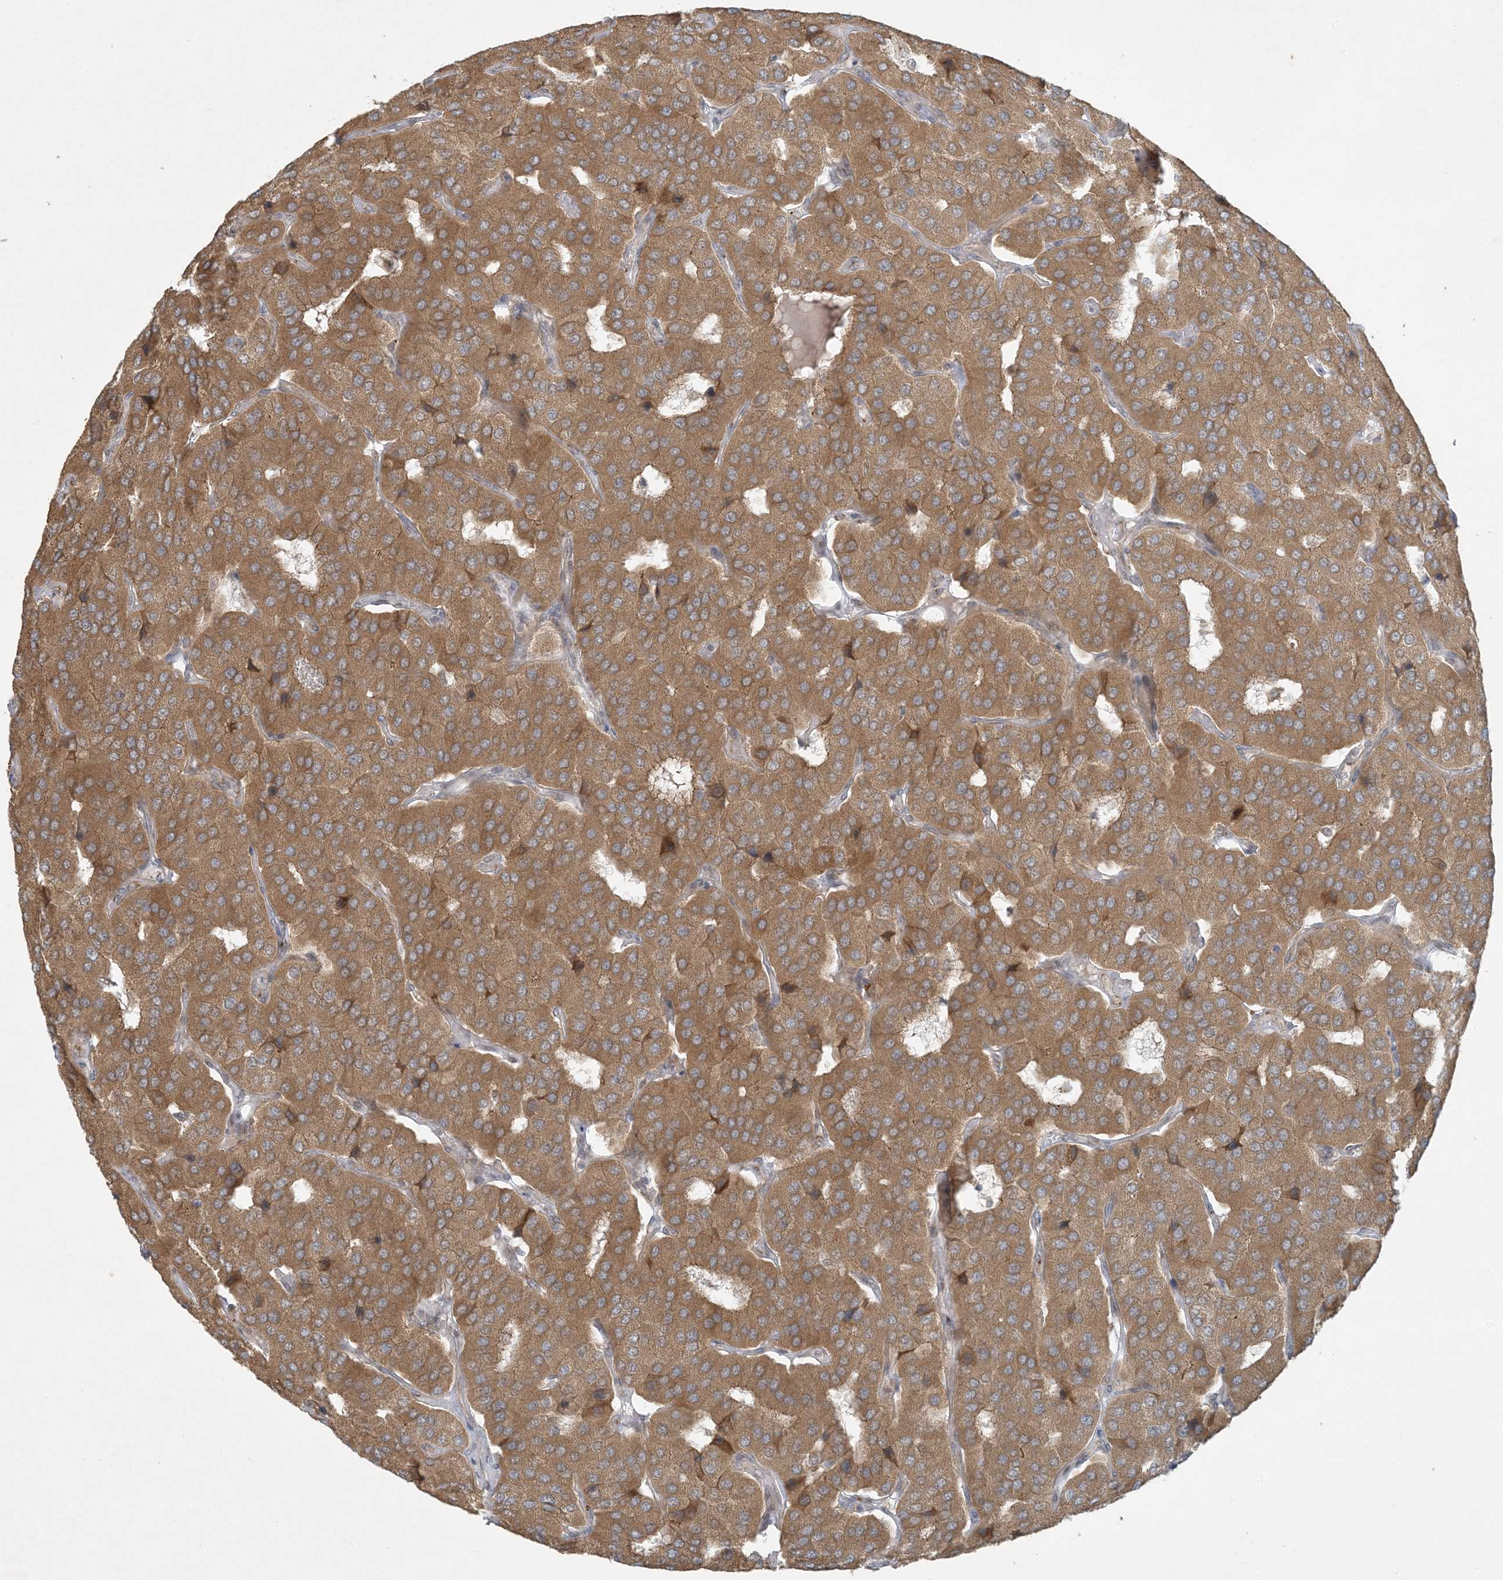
{"staining": {"intensity": "moderate", "quantity": ">75%", "location": "cytoplasmic/membranous"}, "tissue": "parathyroid gland", "cell_type": "Glandular cells", "image_type": "normal", "snomed": [{"axis": "morphology", "description": "Normal tissue, NOS"}, {"axis": "morphology", "description": "Adenoma, NOS"}, {"axis": "topography", "description": "Parathyroid gland"}], "caption": "High-power microscopy captured an immunohistochemistry (IHC) micrograph of unremarkable parathyroid gland, revealing moderate cytoplasmic/membranous positivity in about >75% of glandular cells. (Brightfield microscopy of DAB IHC at high magnification).", "gene": "BCORL1", "patient": {"sex": "female", "age": 86}}